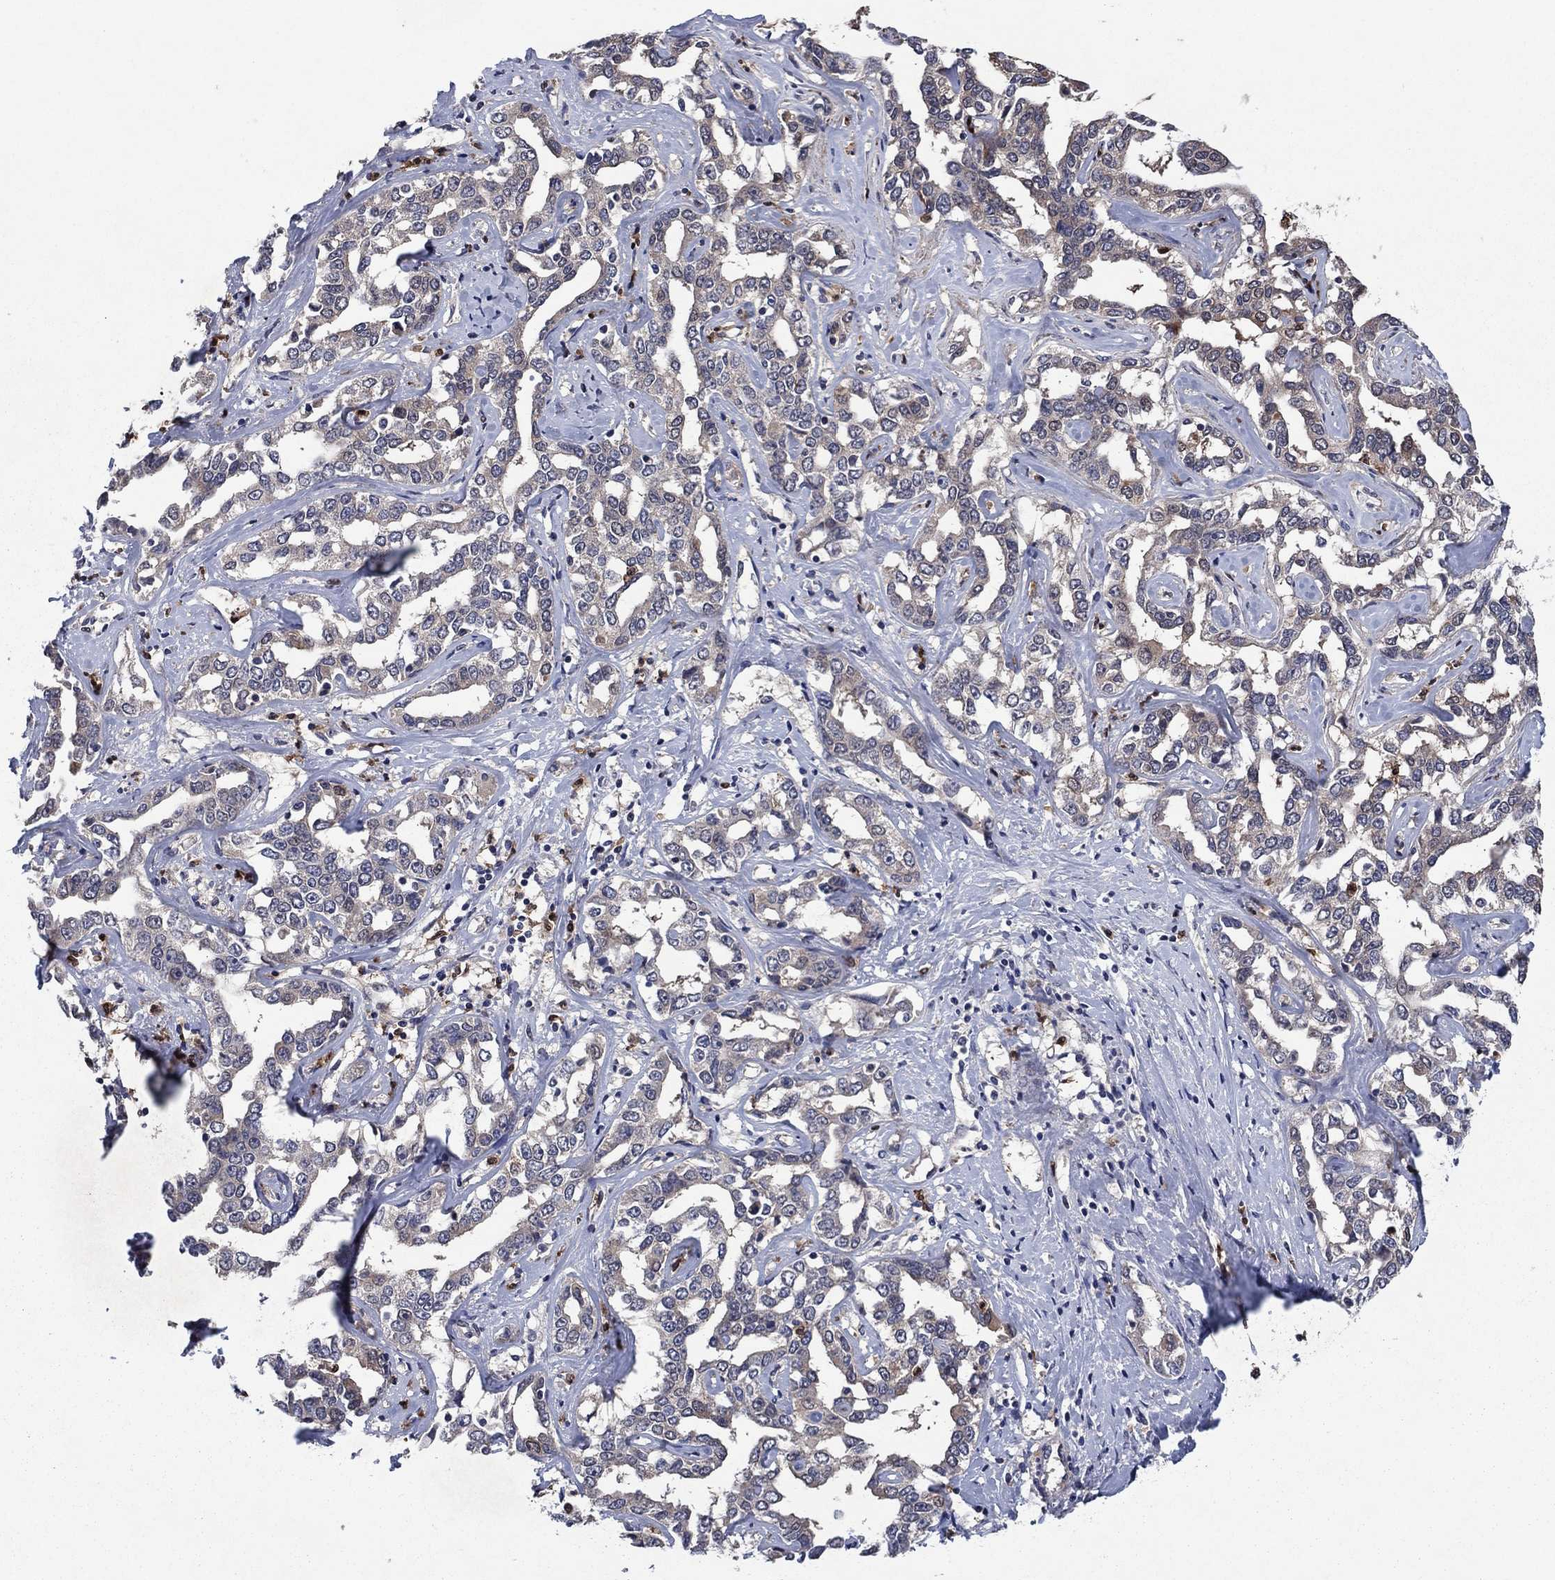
{"staining": {"intensity": "strong", "quantity": "<25%", "location": "cytoplasmic/membranous"}, "tissue": "liver cancer", "cell_type": "Tumor cells", "image_type": "cancer", "snomed": [{"axis": "morphology", "description": "Cholangiocarcinoma"}, {"axis": "topography", "description": "Liver"}], "caption": "Tumor cells demonstrate strong cytoplasmic/membranous positivity in approximately <25% of cells in liver cholangiocarcinoma.", "gene": "MSRB1", "patient": {"sex": "male", "age": 59}}